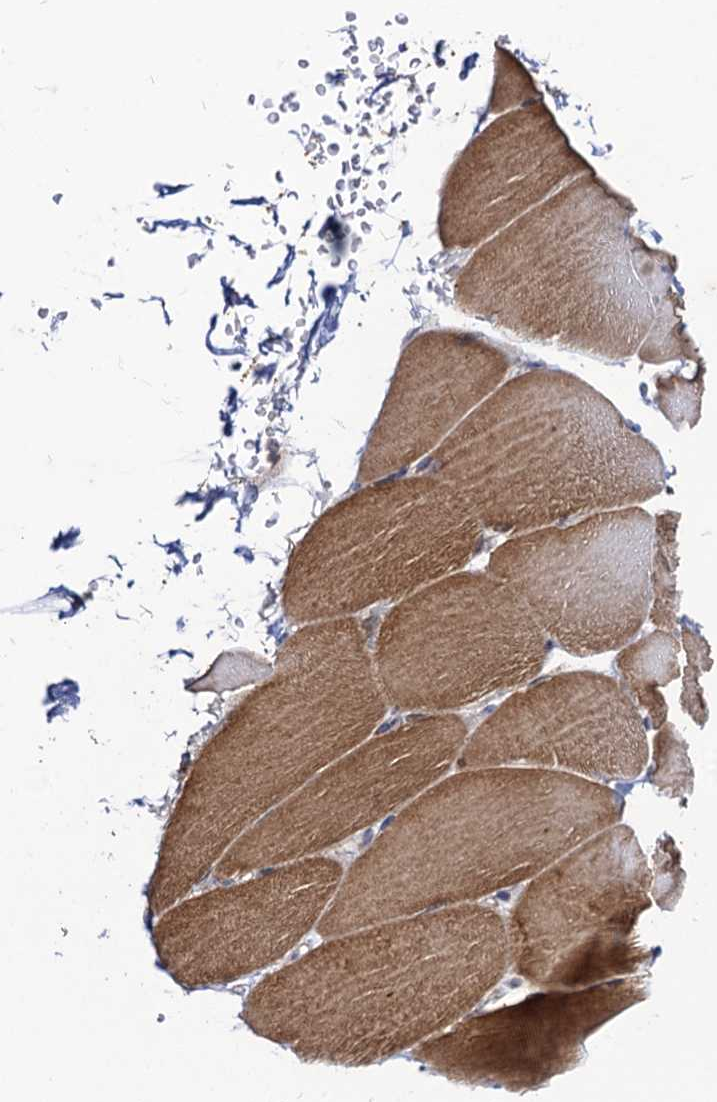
{"staining": {"intensity": "moderate", "quantity": ">75%", "location": "cytoplasmic/membranous"}, "tissue": "skeletal muscle", "cell_type": "Myocytes", "image_type": "normal", "snomed": [{"axis": "morphology", "description": "Normal tissue, NOS"}, {"axis": "topography", "description": "Skeletal muscle"}, {"axis": "topography", "description": "Parathyroid gland"}], "caption": "Brown immunohistochemical staining in benign skeletal muscle reveals moderate cytoplasmic/membranous expression in approximately >75% of myocytes. Immunohistochemistry stains the protein of interest in brown and the nuclei are stained blue.", "gene": "DYDC1", "patient": {"sex": "female", "age": 37}}